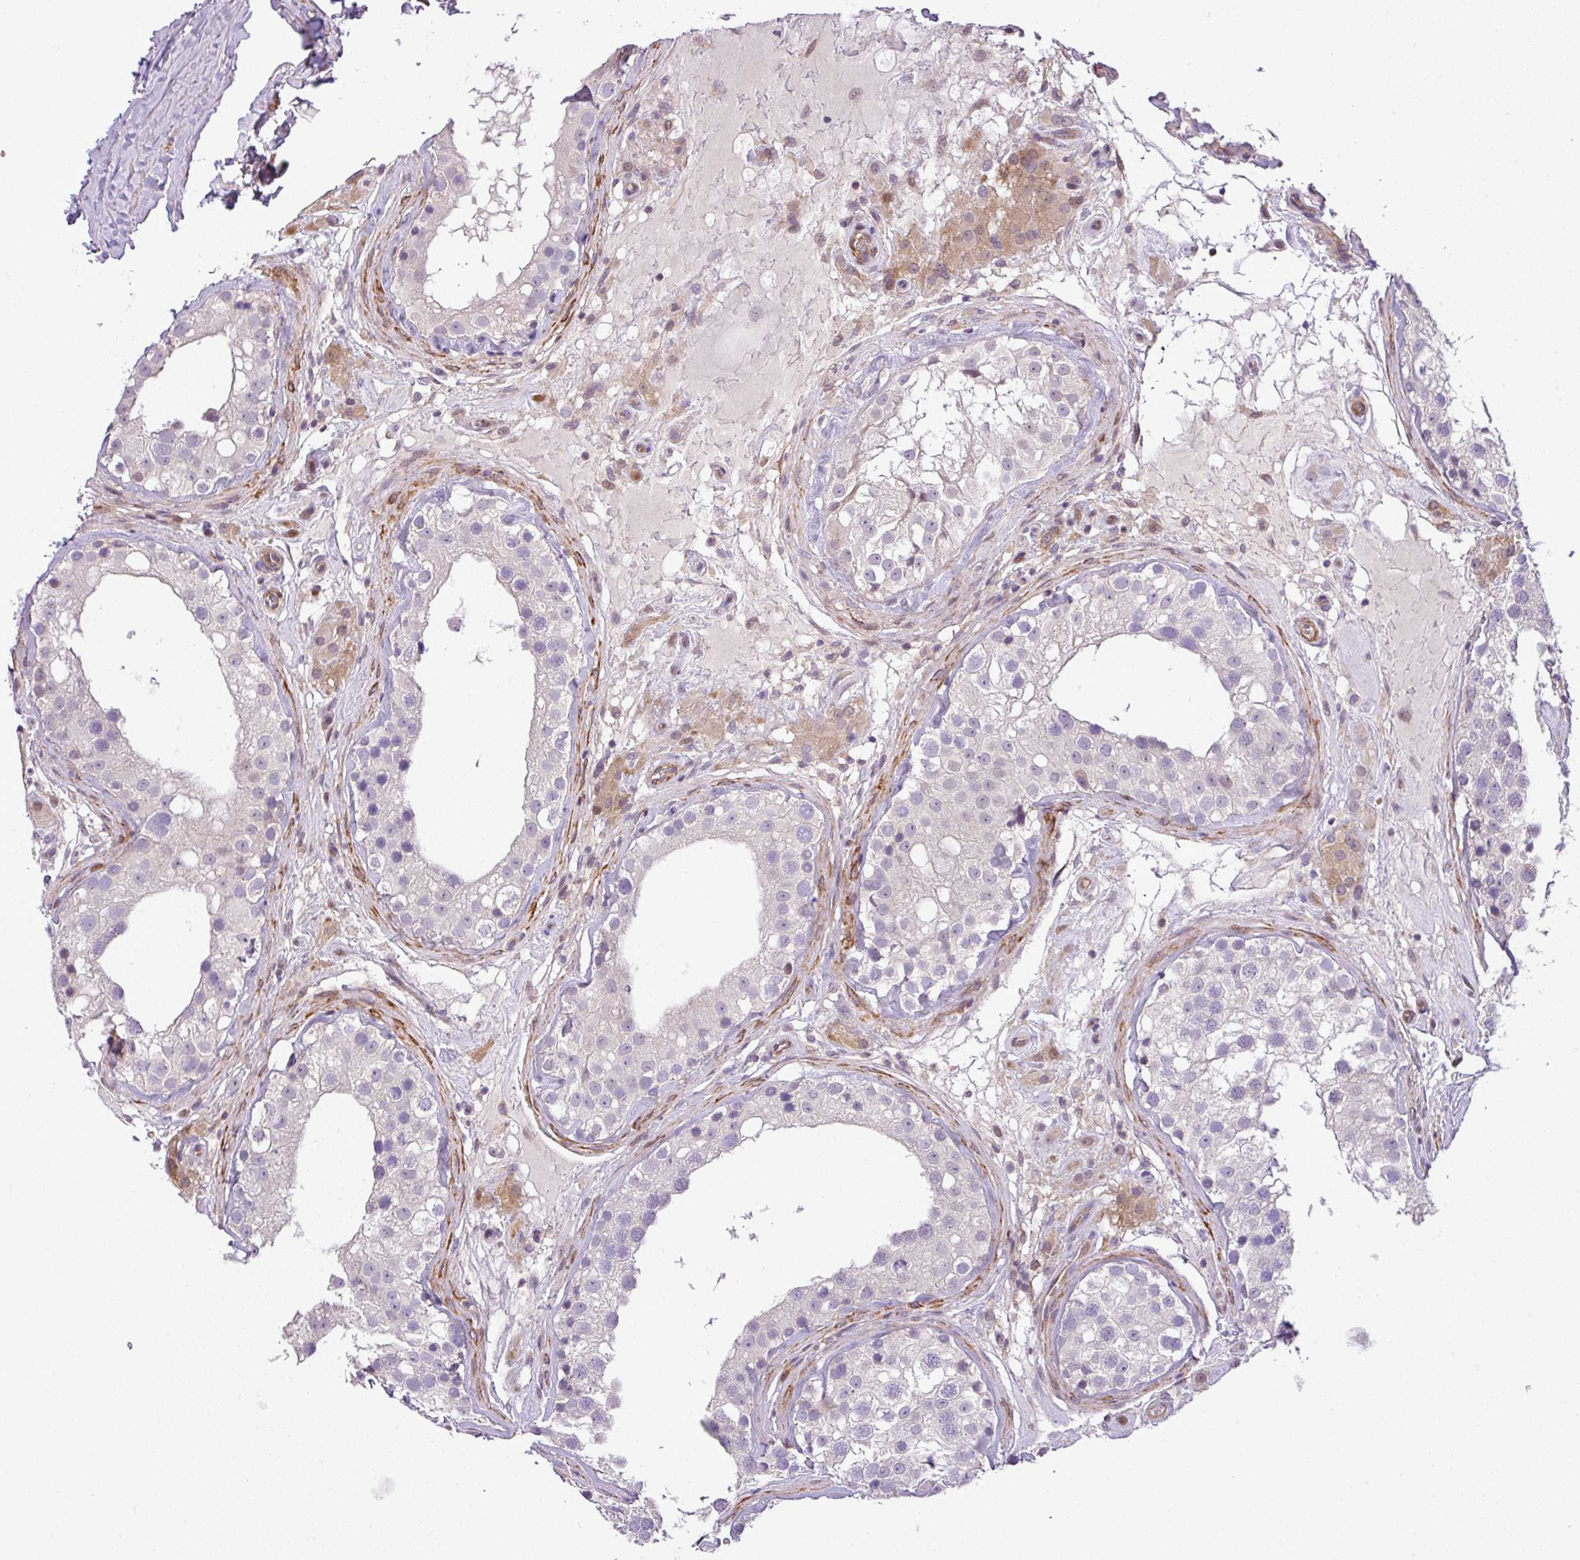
{"staining": {"intensity": "negative", "quantity": "none", "location": "none"}, "tissue": "testis", "cell_type": "Cells in seminiferous ducts", "image_type": "normal", "snomed": [{"axis": "morphology", "description": "Normal tissue, NOS"}, {"axis": "topography", "description": "Testis"}], "caption": "The histopathology image exhibits no significant staining in cells in seminiferous ducts of testis.", "gene": "NBEAL2", "patient": {"sex": "male", "age": 46}}